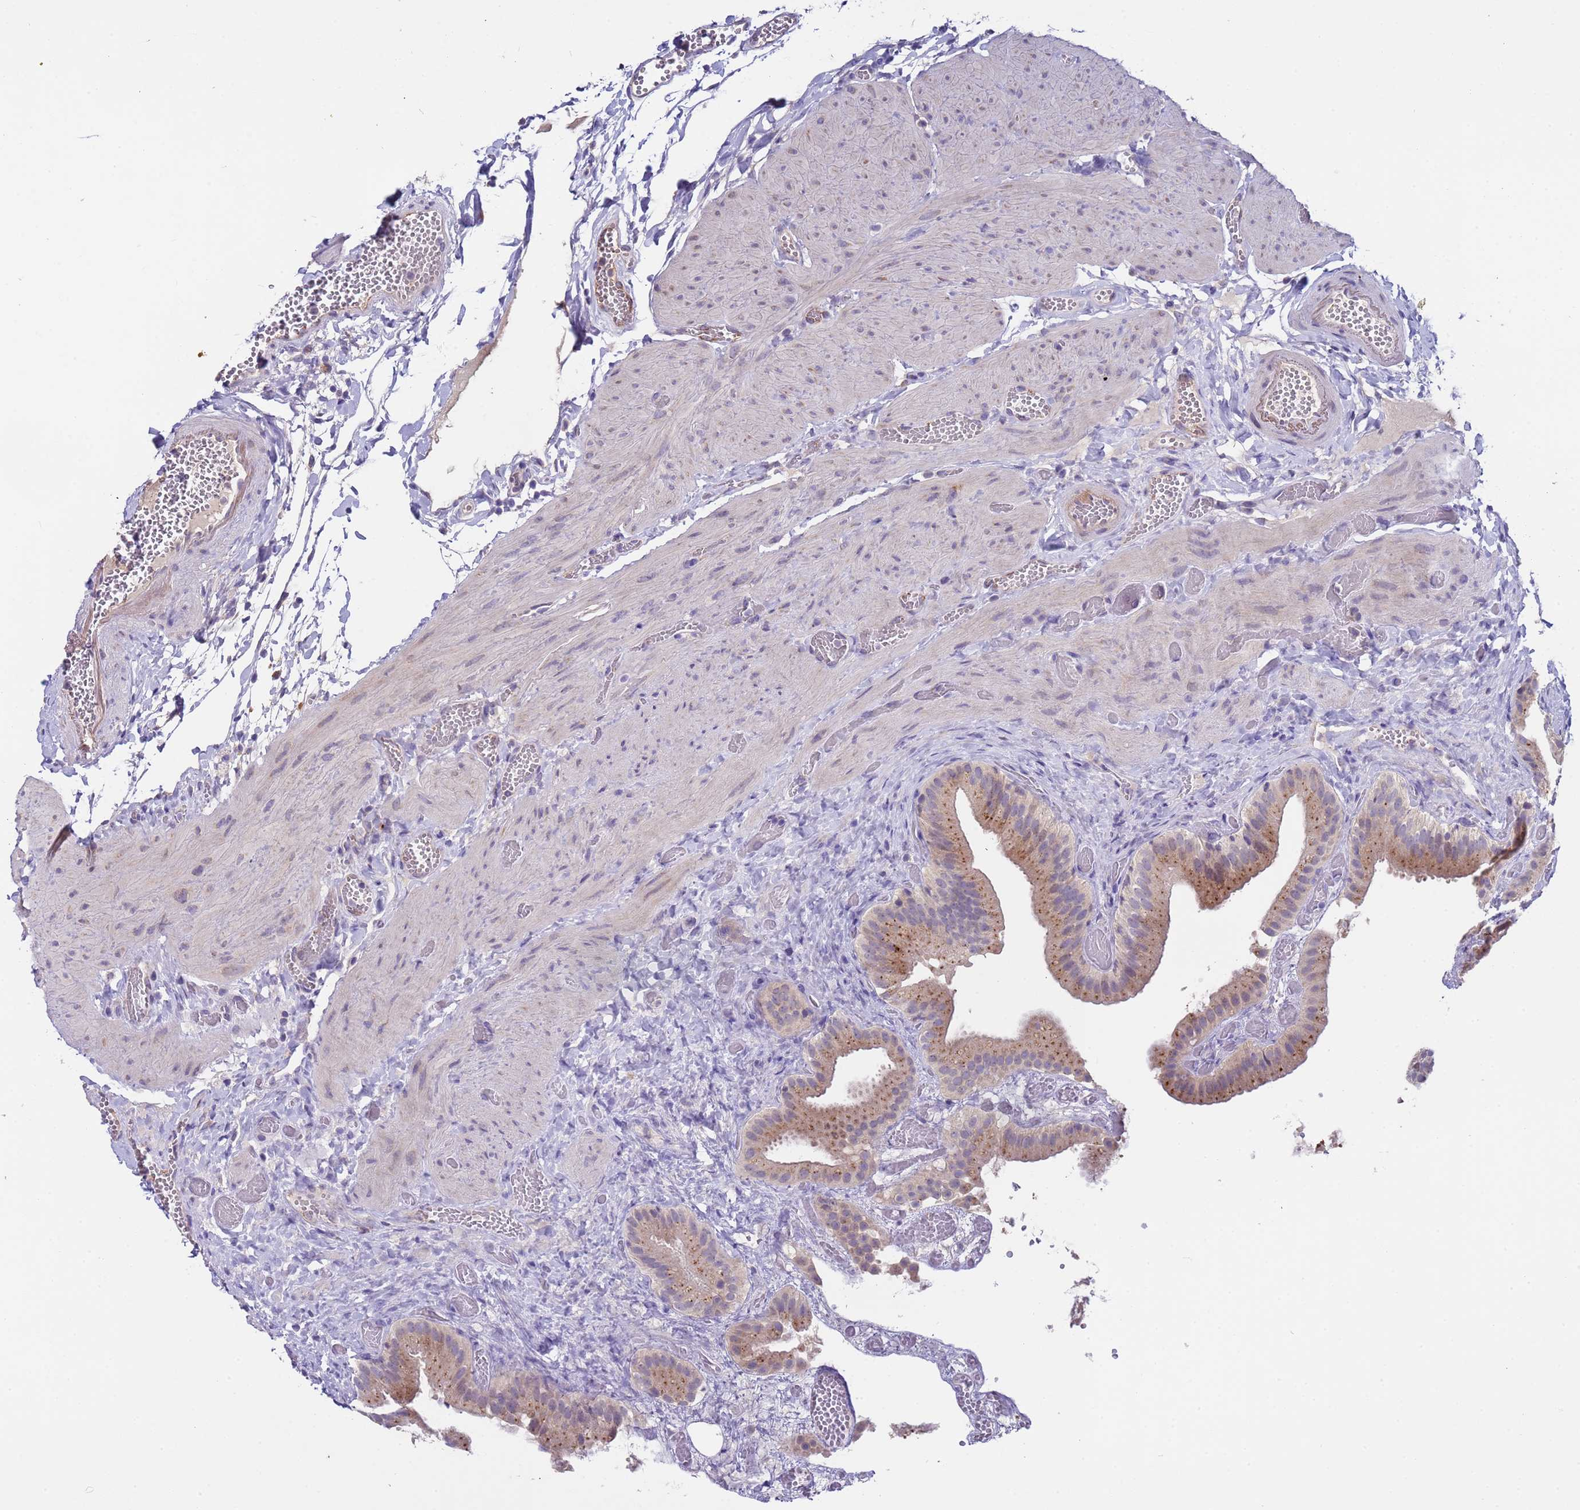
{"staining": {"intensity": "moderate", "quantity": "25%-75%", "location": "cytoplasmic/membranous"}, "tissue": "gallbladder", "cell_type": "Glandular cells", "image_type": "normal", "snomed": [{"axis": "morphology", "description": "Normal tissue, NOS"}, {"axis": "topography", "description": "Gallbladder"}], "caption": "Gallbladder stained for a protein displays moderate cytoplasmic/membranous positivity in glandular cells. Nuclei are stained in blue.", "gene": "ZNF248", "patient": {"sex": "female", "age": 64}}